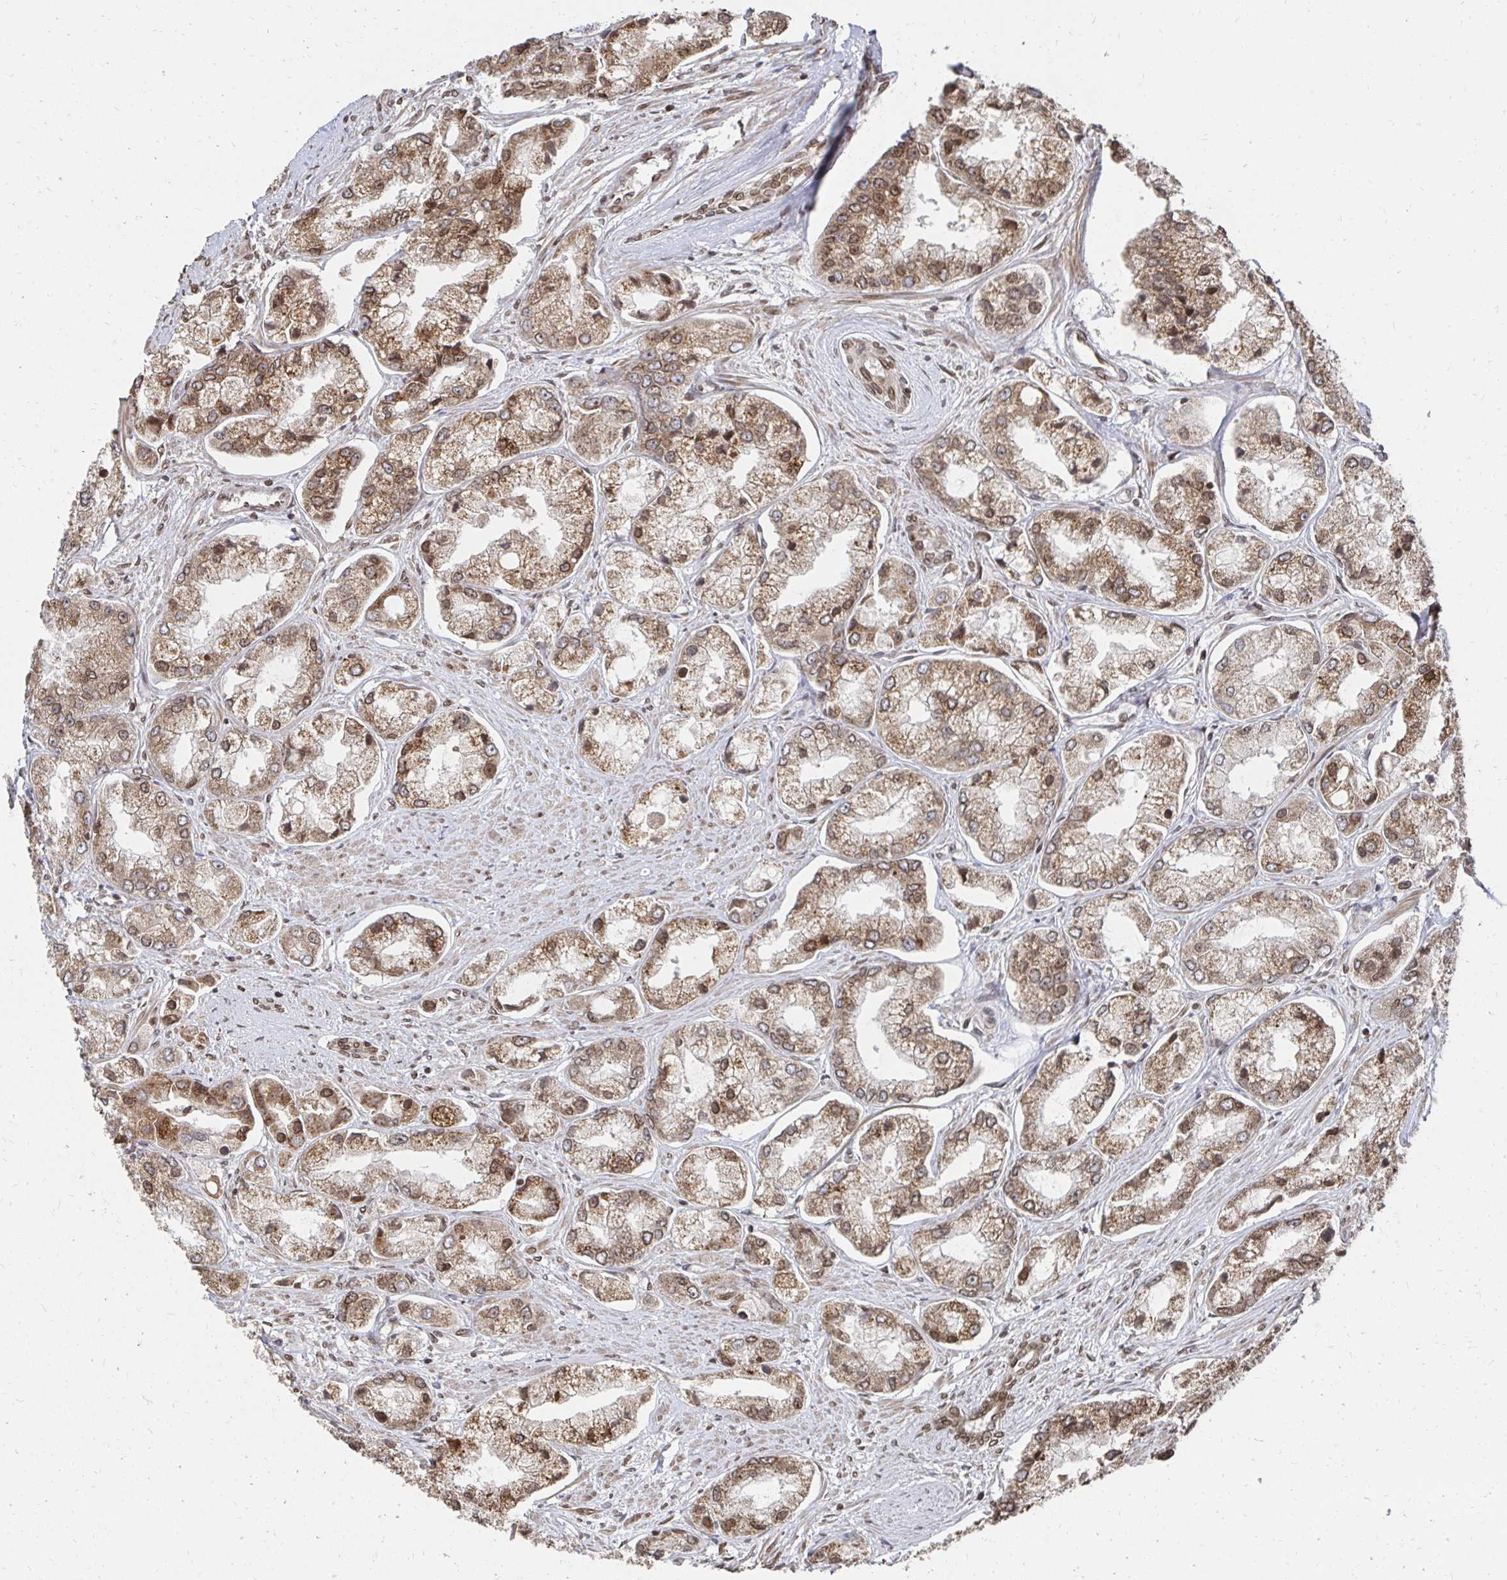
{"staining": {"intensity": "moderate", "quantity": ">75%", "location": "nuclear"}, "tissue": "prostate cancer", "cell_type": "Tumor cells", "image_type": "cancer", "snomed": [{"axis": "morphology", "description": "Adenocarcinoma, Low grade"}, {"axis": "topography", "description": "Prostate"}], "caption": "This micrograph demonstrates prostate cancer (low-grade adenocarcinoma) stained with IHC to label a protein in brown. The nuclear of tumor cells show moderate positivity for the protein. Nuclei are counter-stained blue.", "gene": "GTF3C6", "patient": {"sex": "male", "age": 69}}